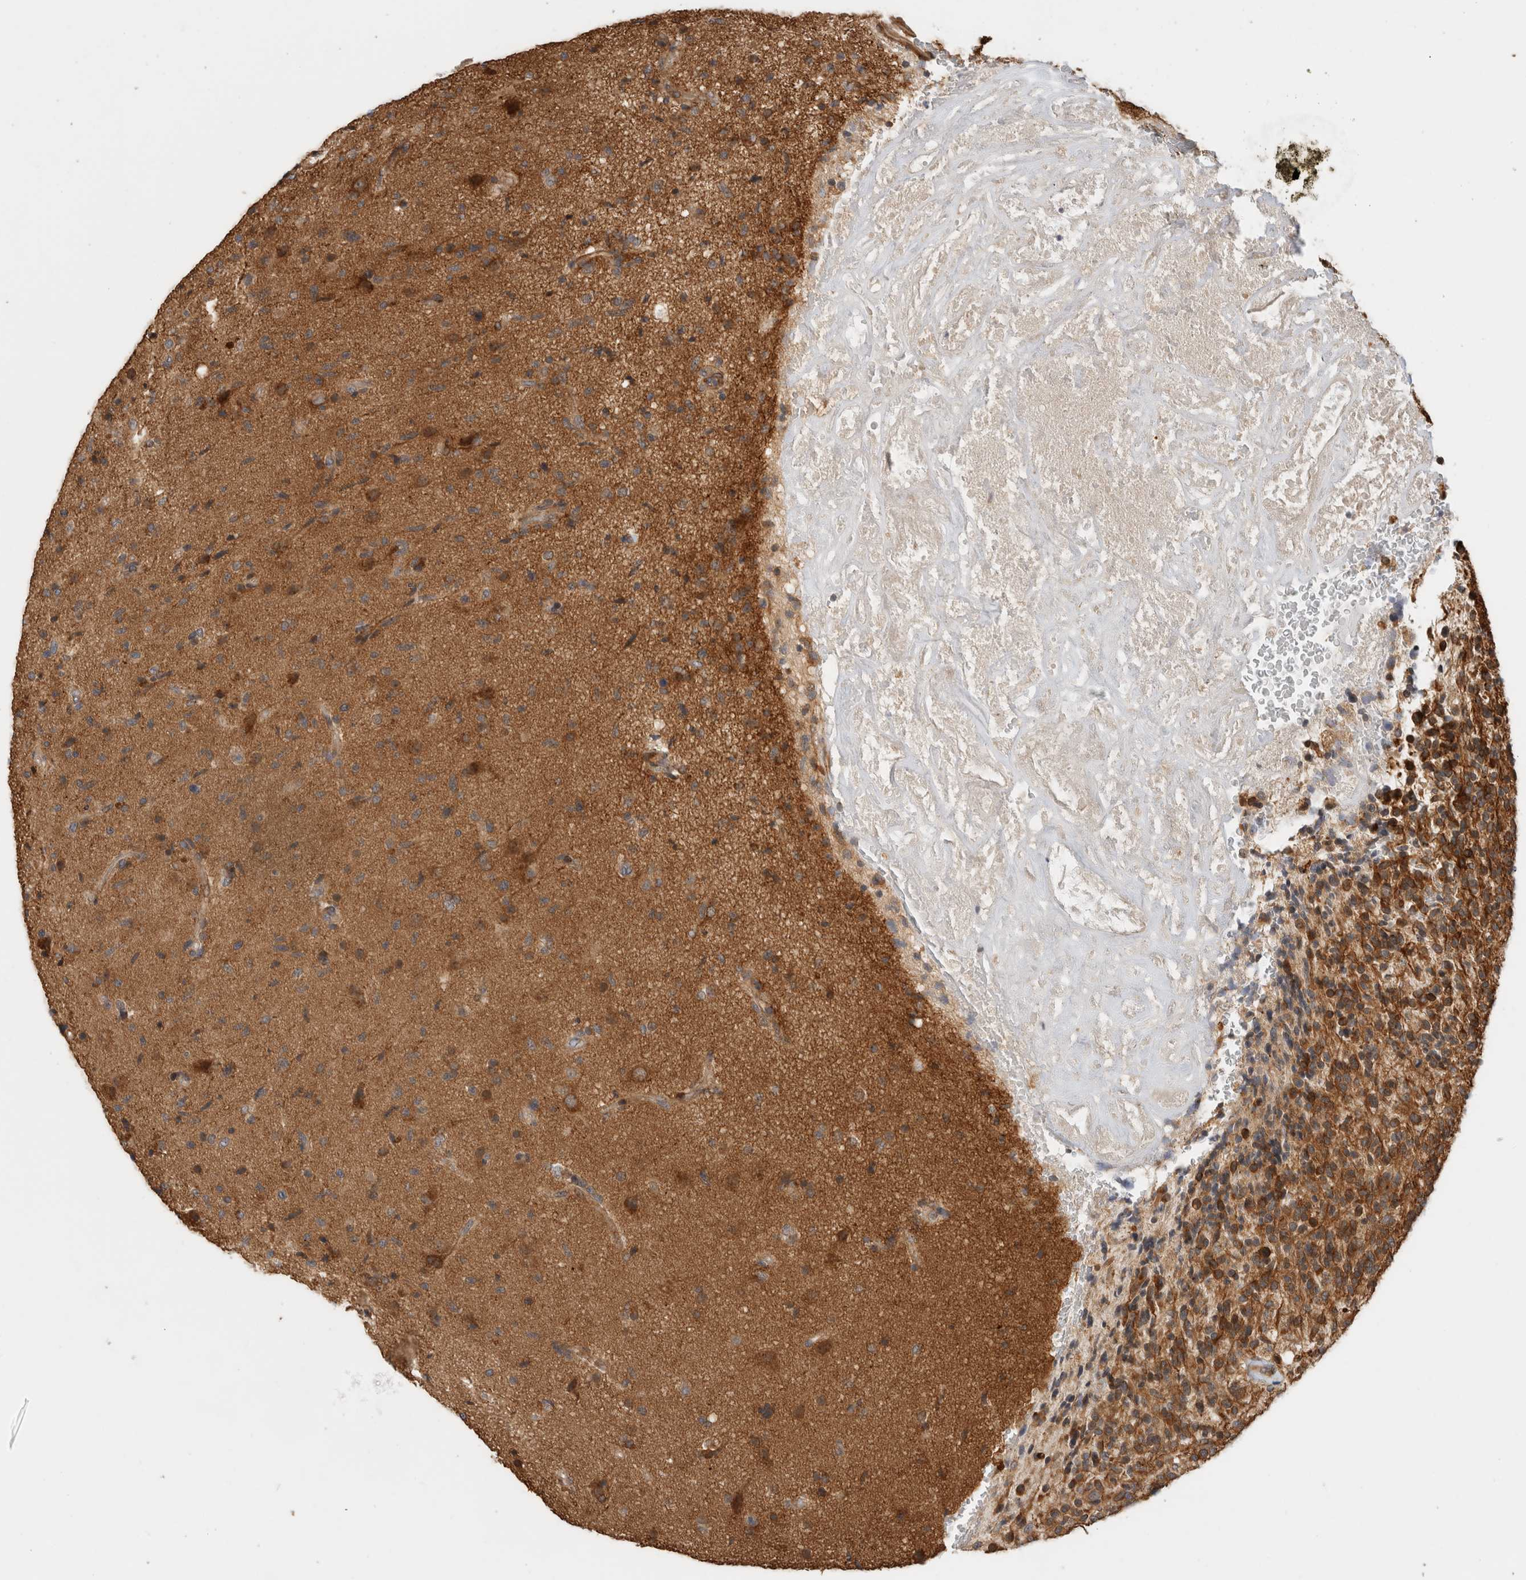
{"staining": {"intensity": "moderate", "quantity": ">75%", "location": "cytoplasmic/membranous"}, "tissue": "glioma", "cell_type": "Tumor cells", "image_type": "cancer", "snomed": [{"axis": "morphology", "description": "Glioma, malignant, High grade"}, {"axis": "topography", "description": "Brain"}], "caption": "Human glioma stained for a protein (brown) exhibits moderate cytoplasmic/membranous positive staining in about >75% of tumor cells.", "gene": "PCDHB15", "patient": {"sex": "male", "age": 72}}